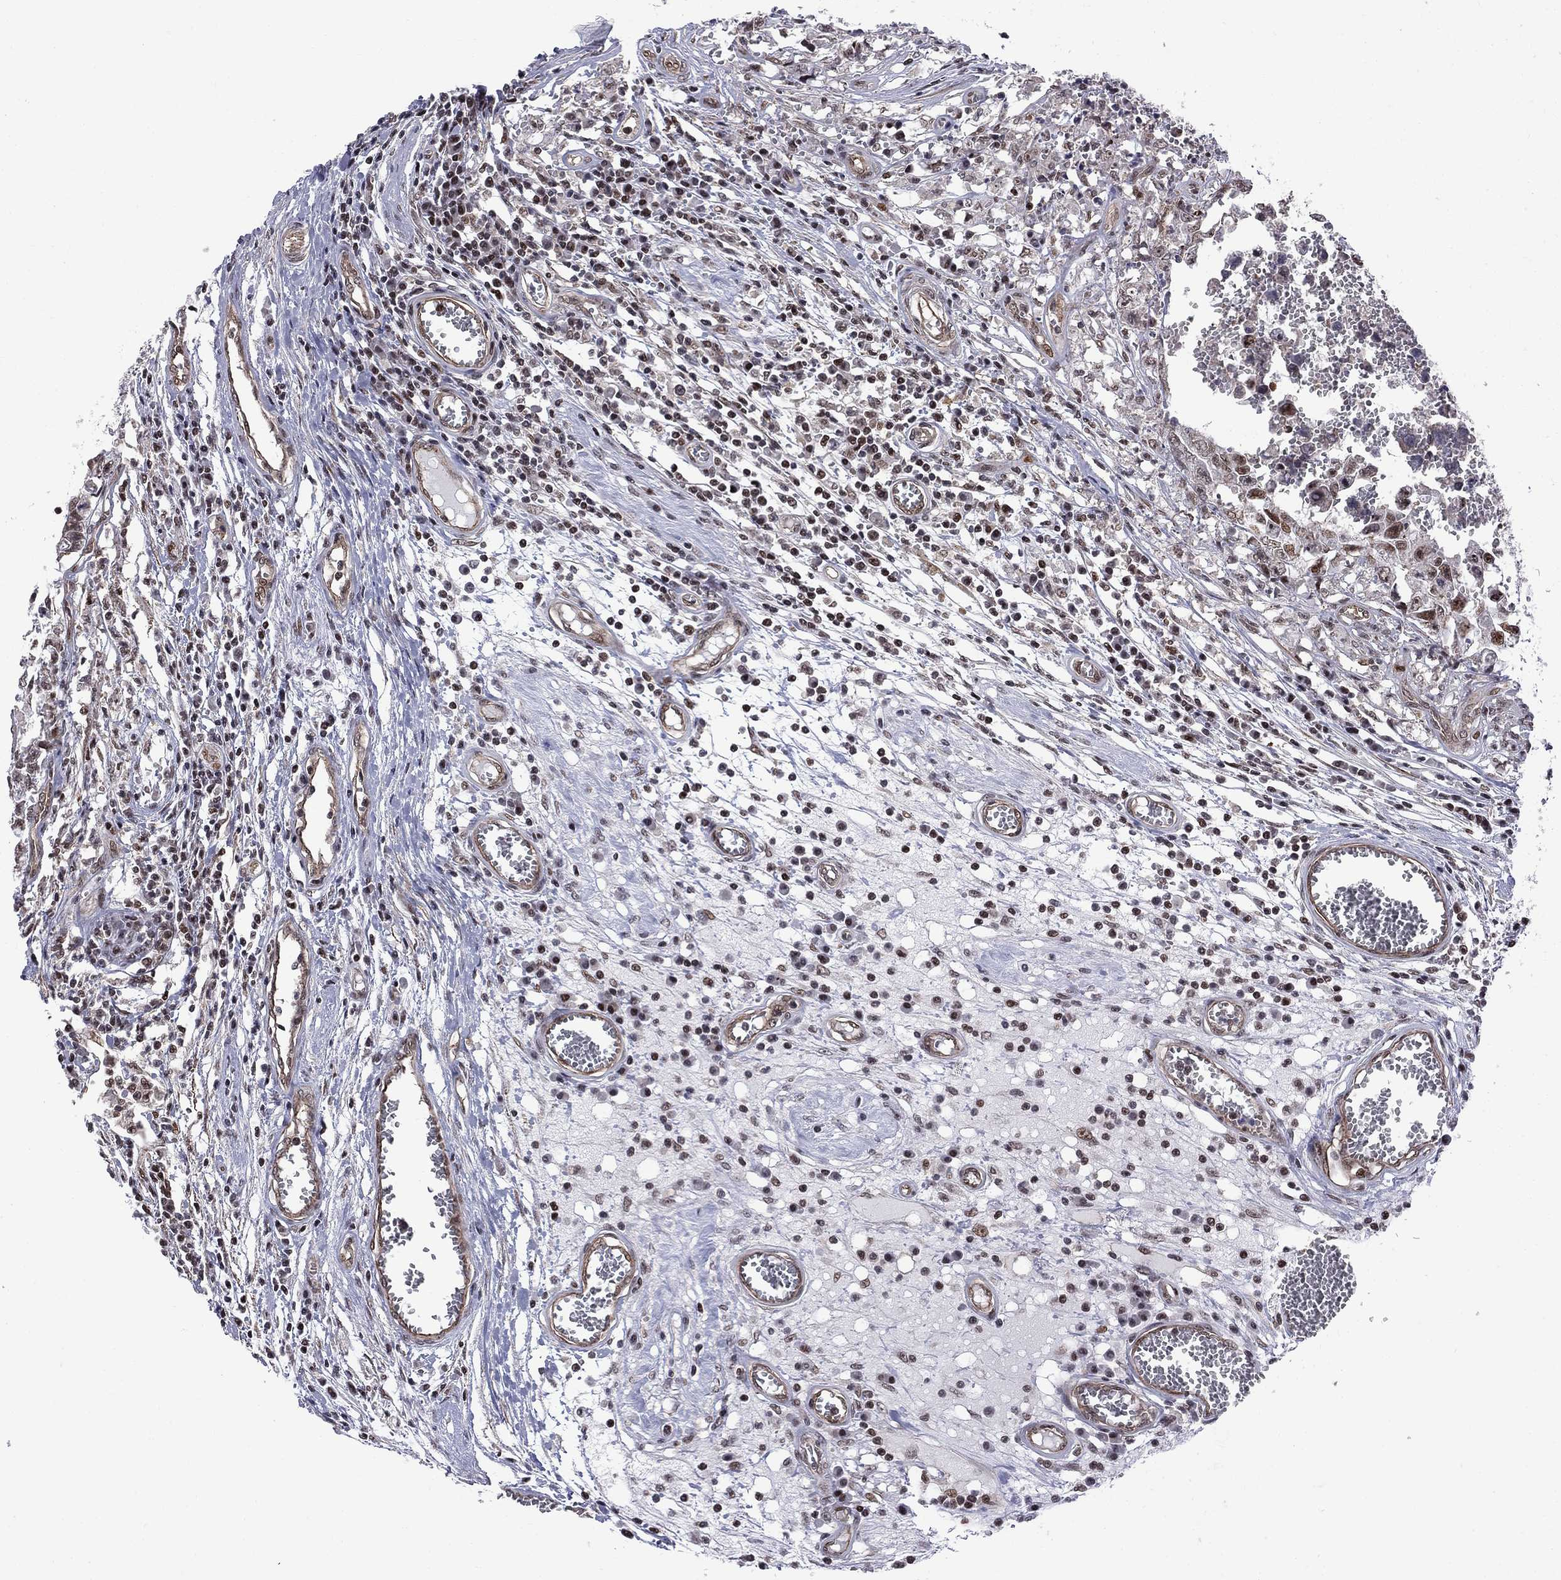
{"staining": {"intensity": "moderate", "quantity": "25%-75%", "location": "nuclear"}, "tissue": "testis cancer", "cell_type": "Tumor cells", "image_type": "cancer", "snomed": [{"axis": "morphology", "description": "Carcinoma, Embryonal, NOS"}, {"axis": "topography", "description": "Testis"}], "caption": "Immunohistochemistry image of neoplastic tissue: human embryonal carcinoma (testis) stained using IHC exhibits medium levels of moderate protein expression localized specifically in the nuclear of tumor cells, appearing as a nuclear brown color.", "gene": "BRF1", "patient": {"sex": "male", "age": 36}}